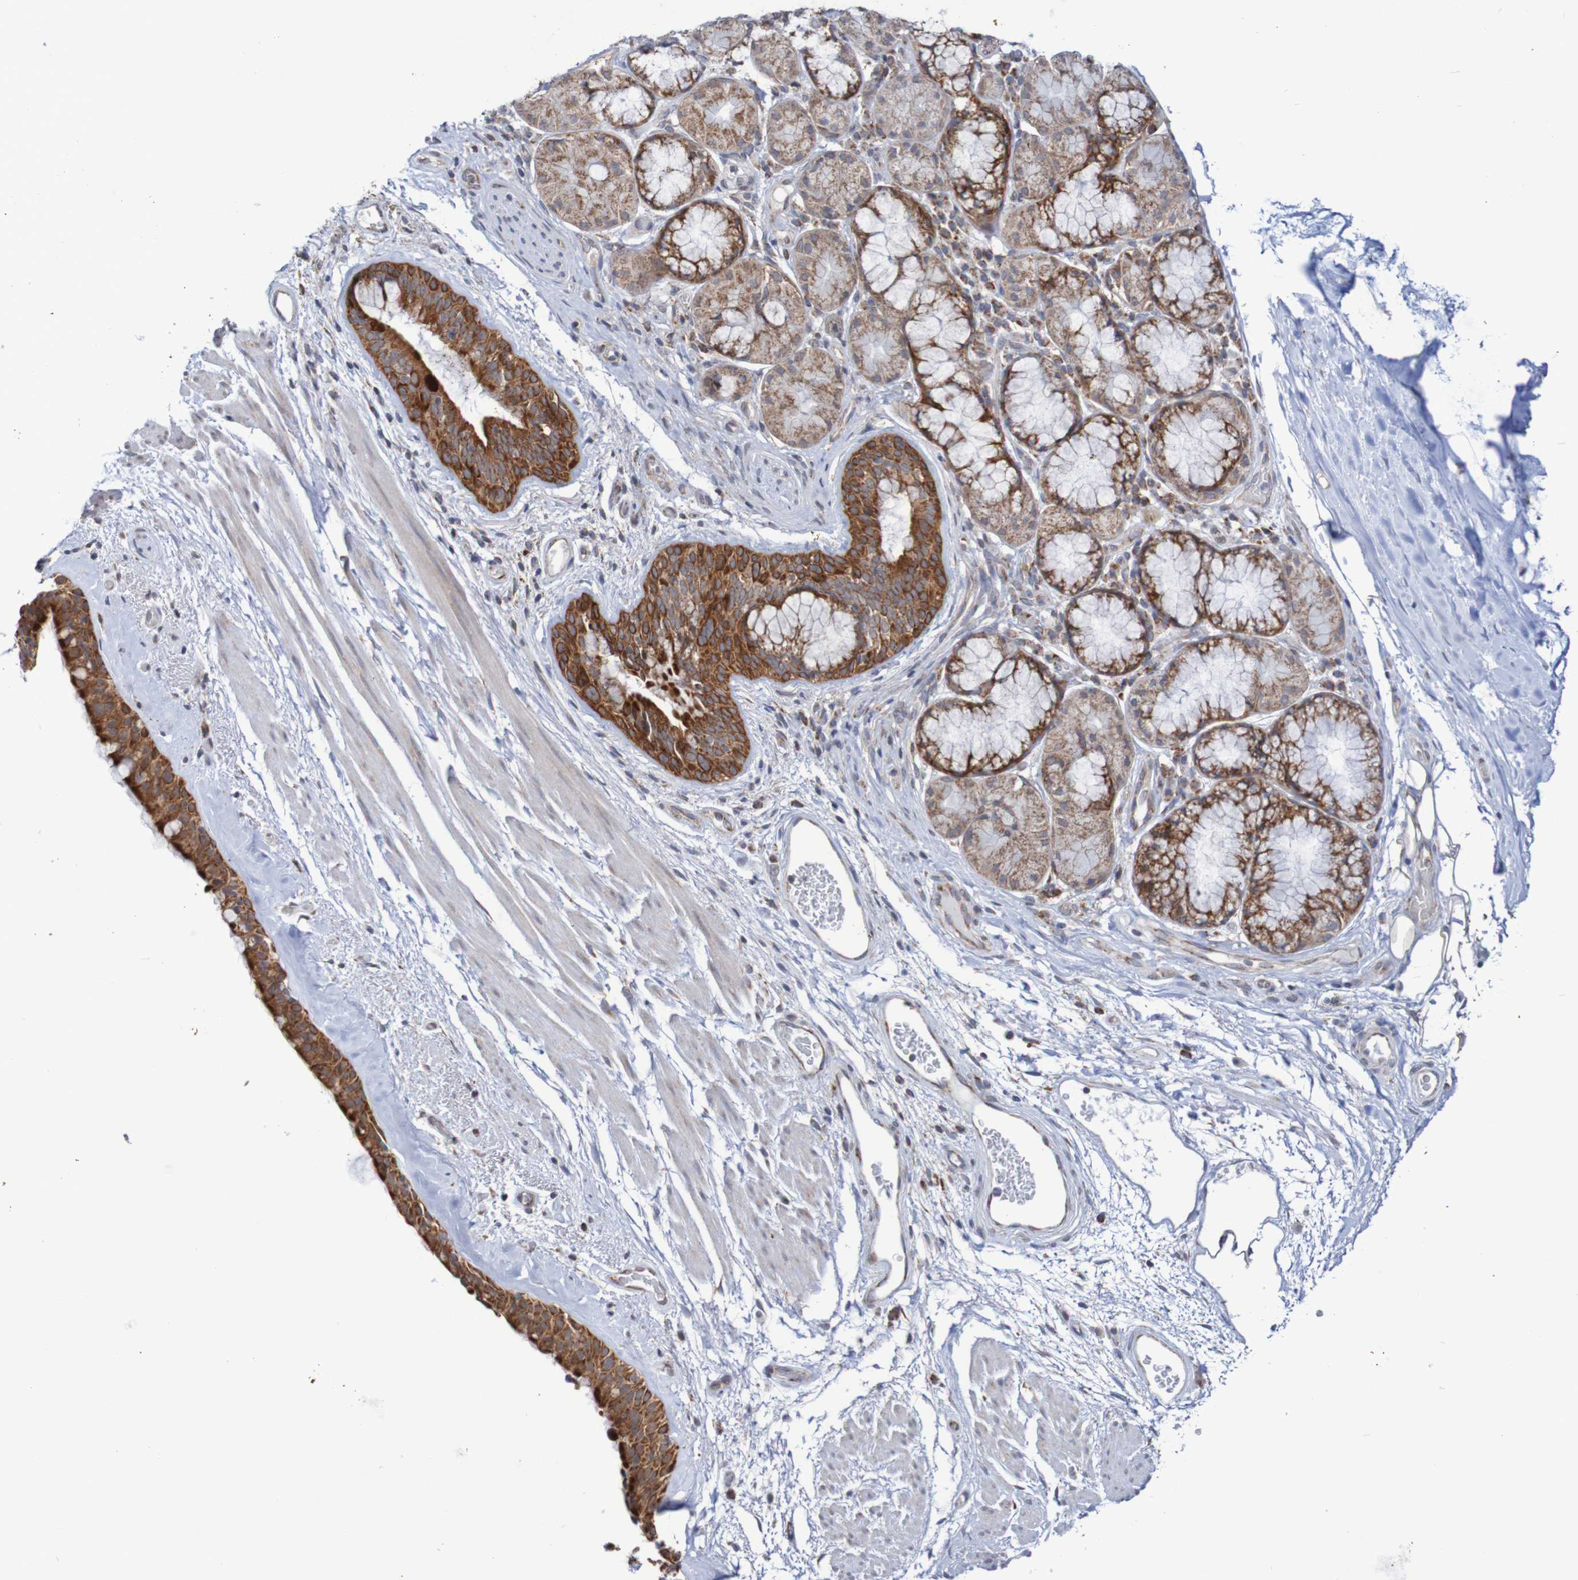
{"staining": {"intensity": "strong", "quantity": ">75%", "location": "cytoplasmic/membranous"}, "tissue": "bronchus", "cell_type": "Respiratory epithelial cells", "image_type": "normal", "snomed": [{"axis": "morphology", "description": "Normal tissue, NOS"}, {"axis": "morphology", "description": "Adenocarcinoma, NOS"}, {"axis": "topography", "description": "Bronchus"}, {"axis": "topography", "description": "Lung"}], "caption": "Bronchus stained with a protein marker displays strong staining in respiratory epithelial cells.", "gene": "DVL1", "patient": {"sex": "female", "age": 54}}